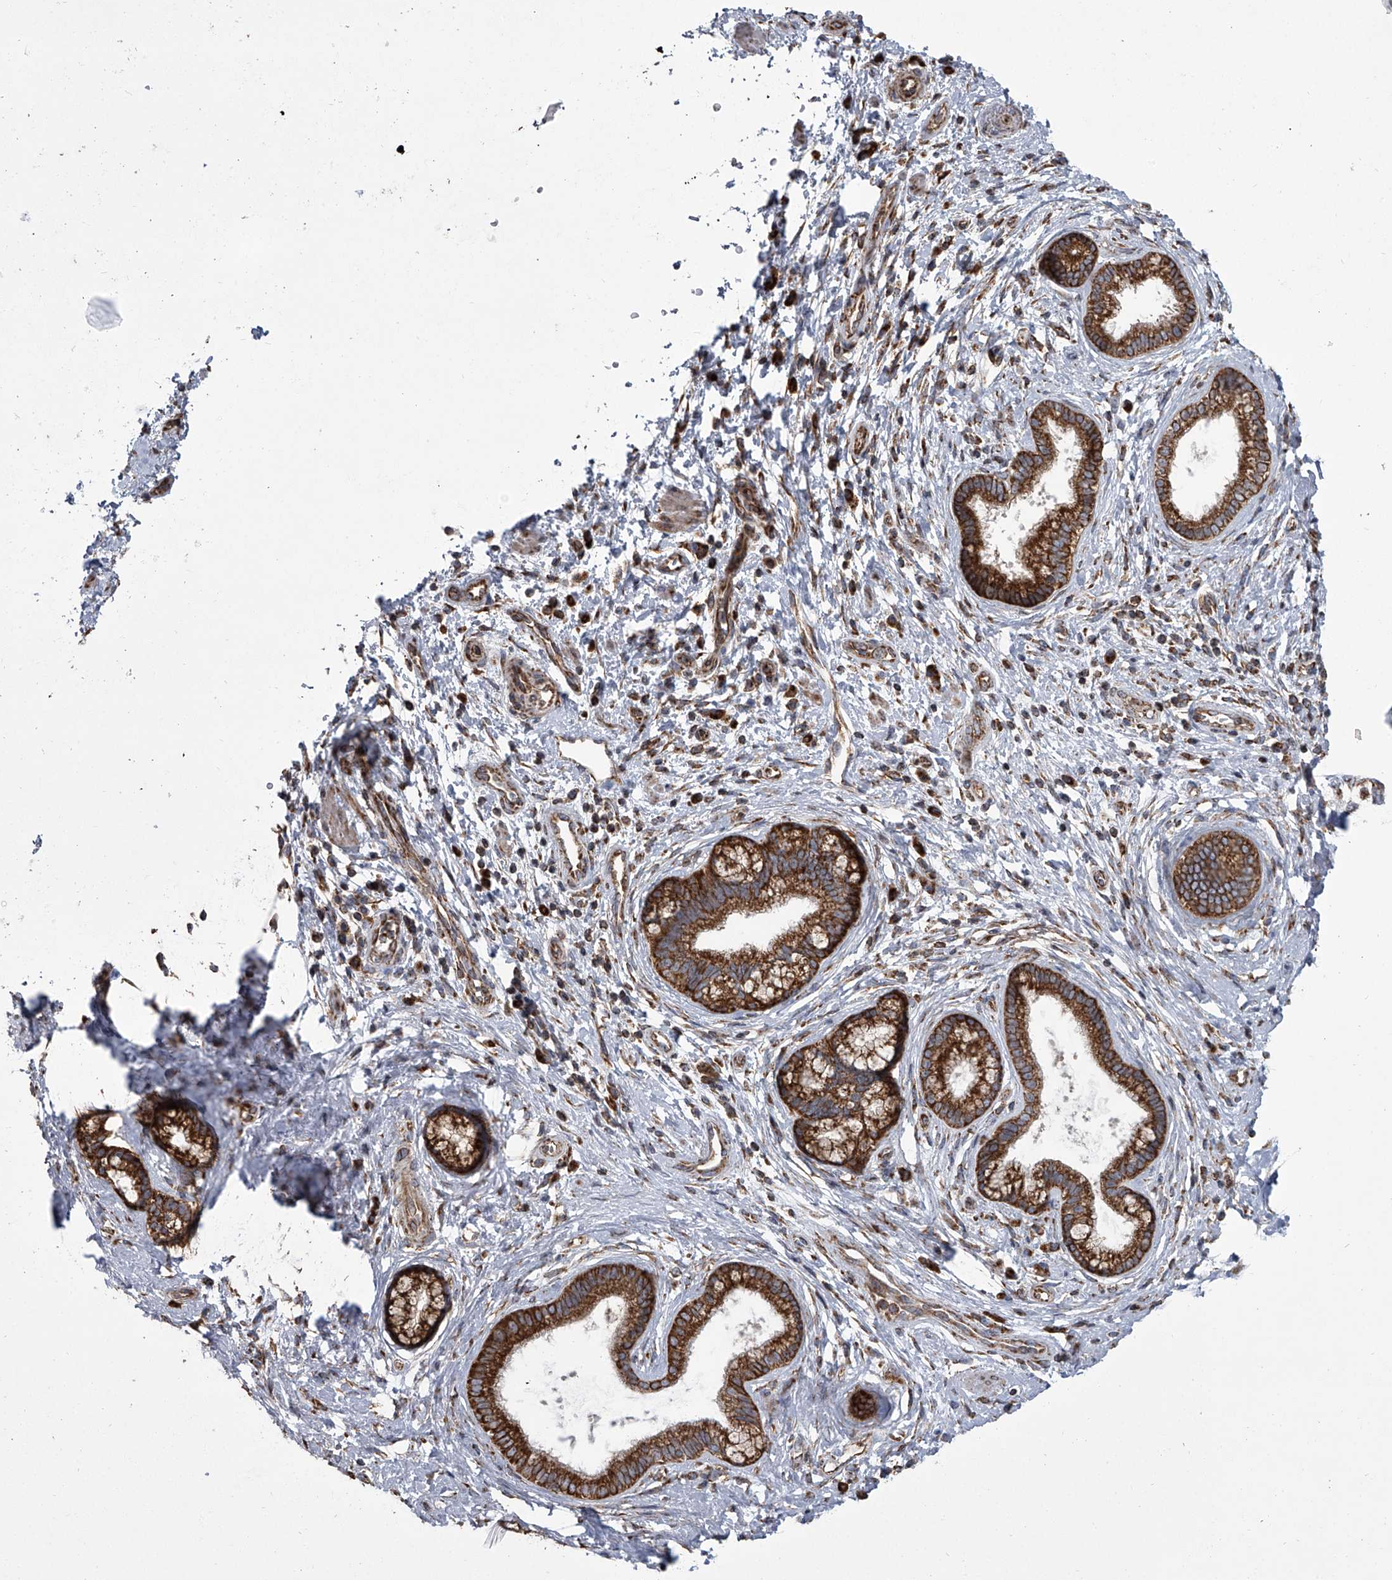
{"staining": {"intensity": "strong", "quantity": ">75%", "location": "cytoplasmic/membranous"}, "tissue": "pancreatic cancer", "cell_type": "Tumor cells", "image_type": "cancer", "snomed": [{"axis": "morphology", "description": "Adenocarcinoma, NOS"}, {"axis": "topography", "description": "Pancreas"}], "caption": "An immunohistochemistry (IHC) photomicrograph of tumor tissue is shown. Protein staining in brown labels strong cytoplasmic/membranous positivity in adenocarcinoma (pancreatic) within tumor cells. The staining was performed using DAB, with brown indicating positive protein expression. Nuclei are stained blue with hematoxylin.", "gene": "ZC3H15", "patient": {"sex": "female", "age": 73}}